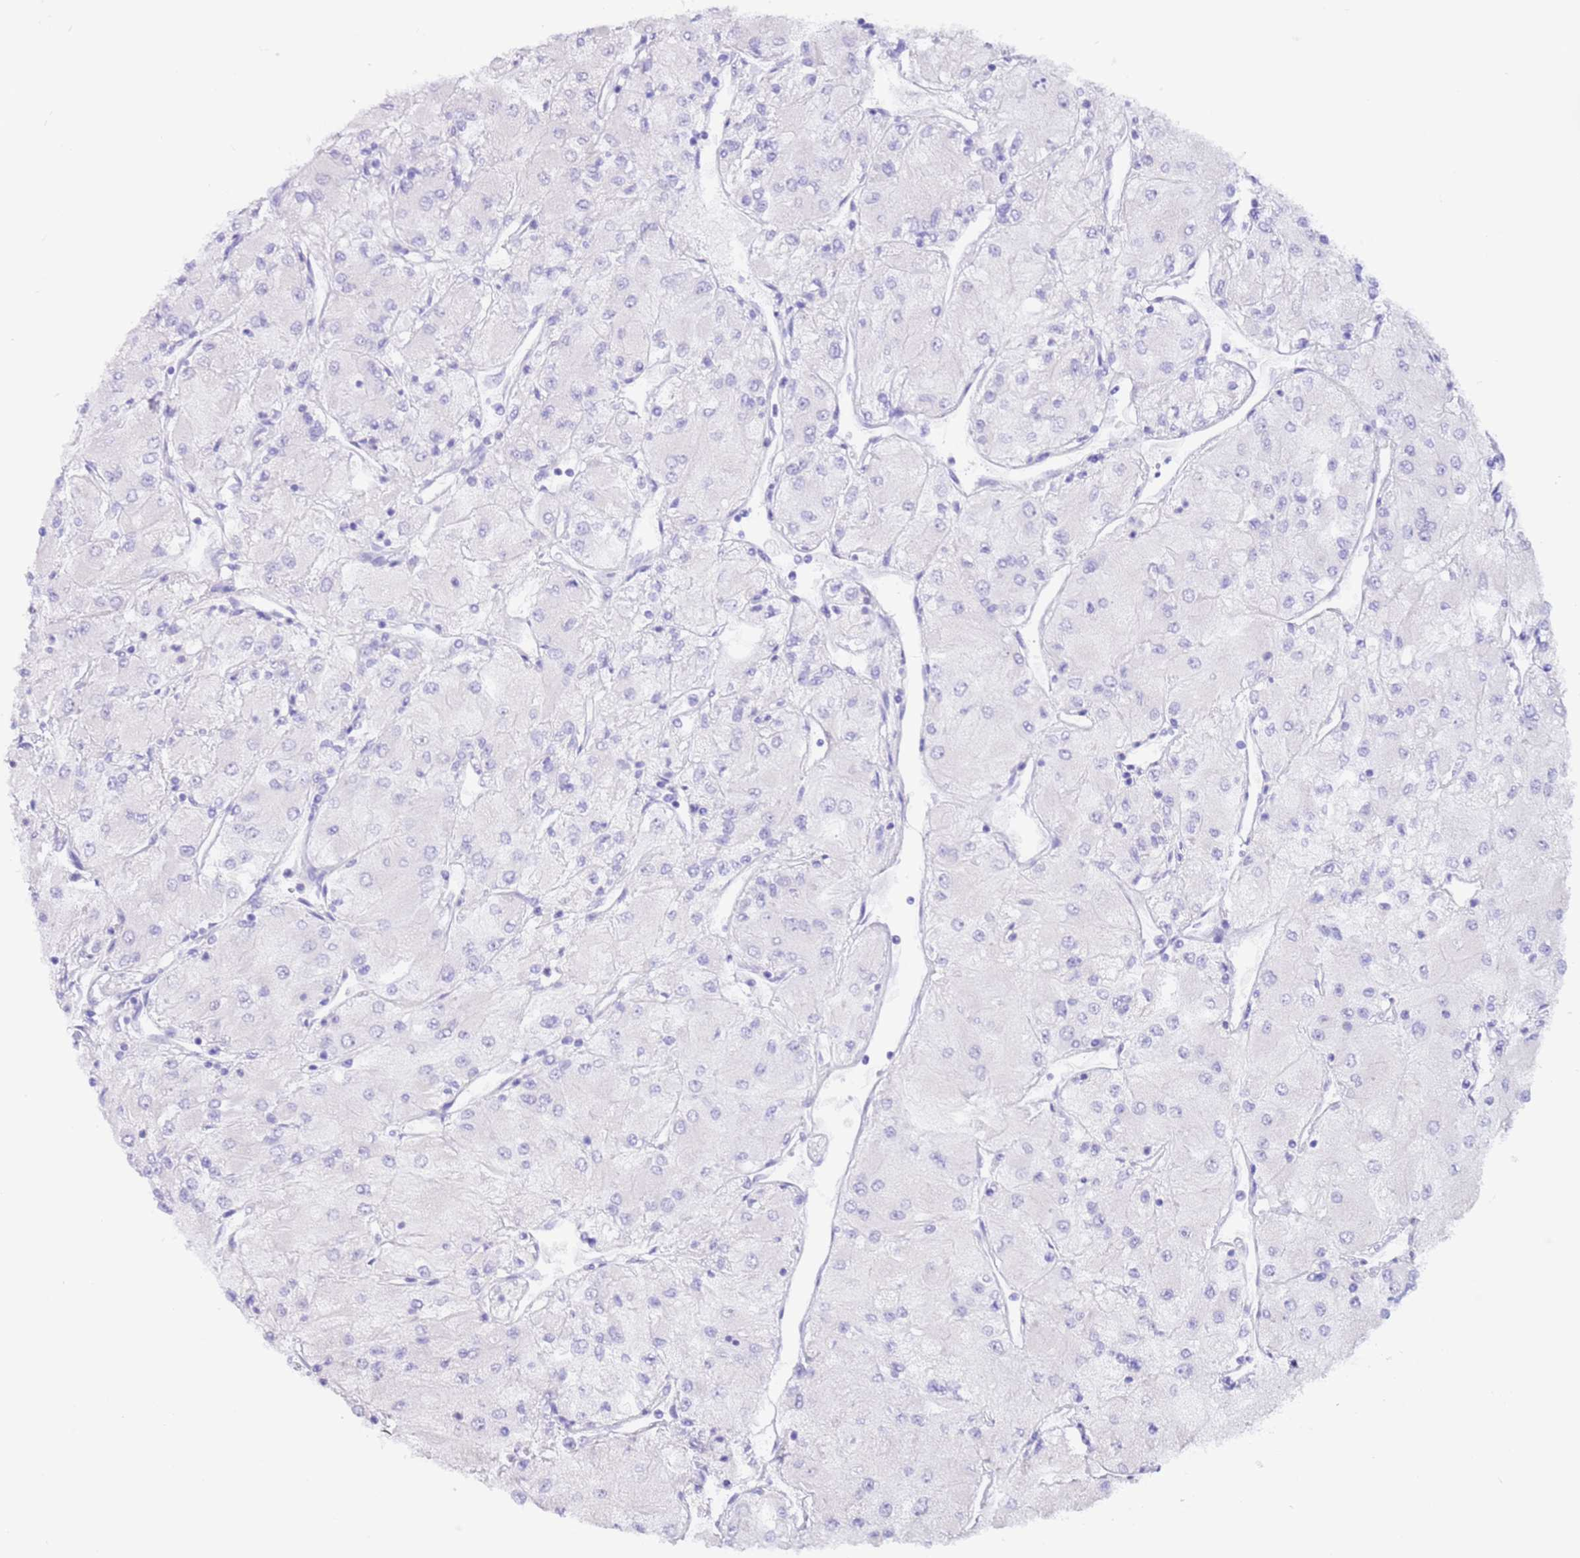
{"staining": {"intensity": "negative", "quantity": "none", "location": "none"}, "tissue": "renal cancer", "cell_type": "Tumor cells", "image_type": "cancer", "snomed": [{"axis": "morphology", "description": "Adenocarcinoma, NOS"}, {"axis": "topography", "description": "Kidney"}], "caption": "Adenocarcinoma (renal) was stained to show a protein in brown. There is no significant positivity in tumor cells.", "gene": "CPB1", "patient": {"sex": "male", "age": 80}}